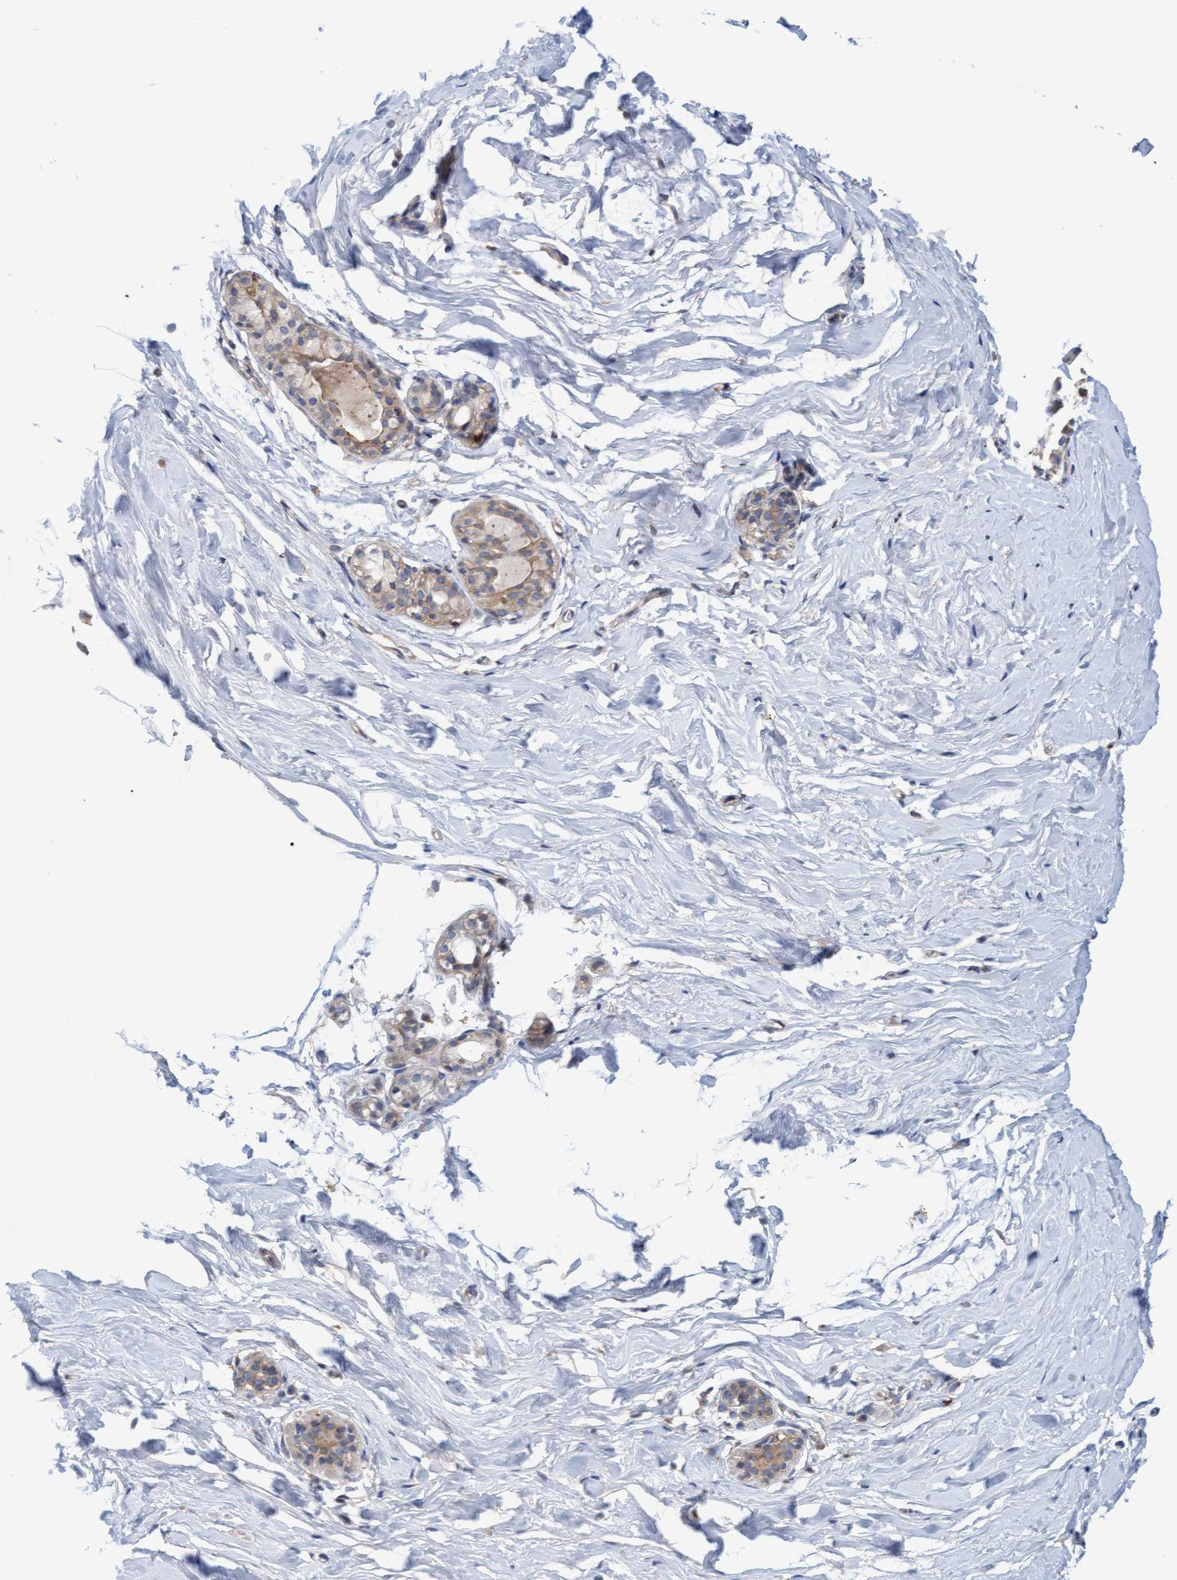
{"staining": {"intensity": "negative", "quantity": "none", "location": "none"}, "tissue": "breast", "cell_type": "Adipocytes", "image_type": "normal", "snomed": [{"axis": "morphology", "description": "Normal tissue, NOS"}, {"axis": "topography", "description": "Breast"}], "caption": "IHC photomicrograph of unremarkable human breast stained for a protein (brown), which shows no expression in adipocytes. (DAB (3,3'-diaminobenzidine) immunohistochemistry (IHC) with hematoxylin counter stain).", "gene": "MMP8", "patient": {"sex": "female", "age": 62}}